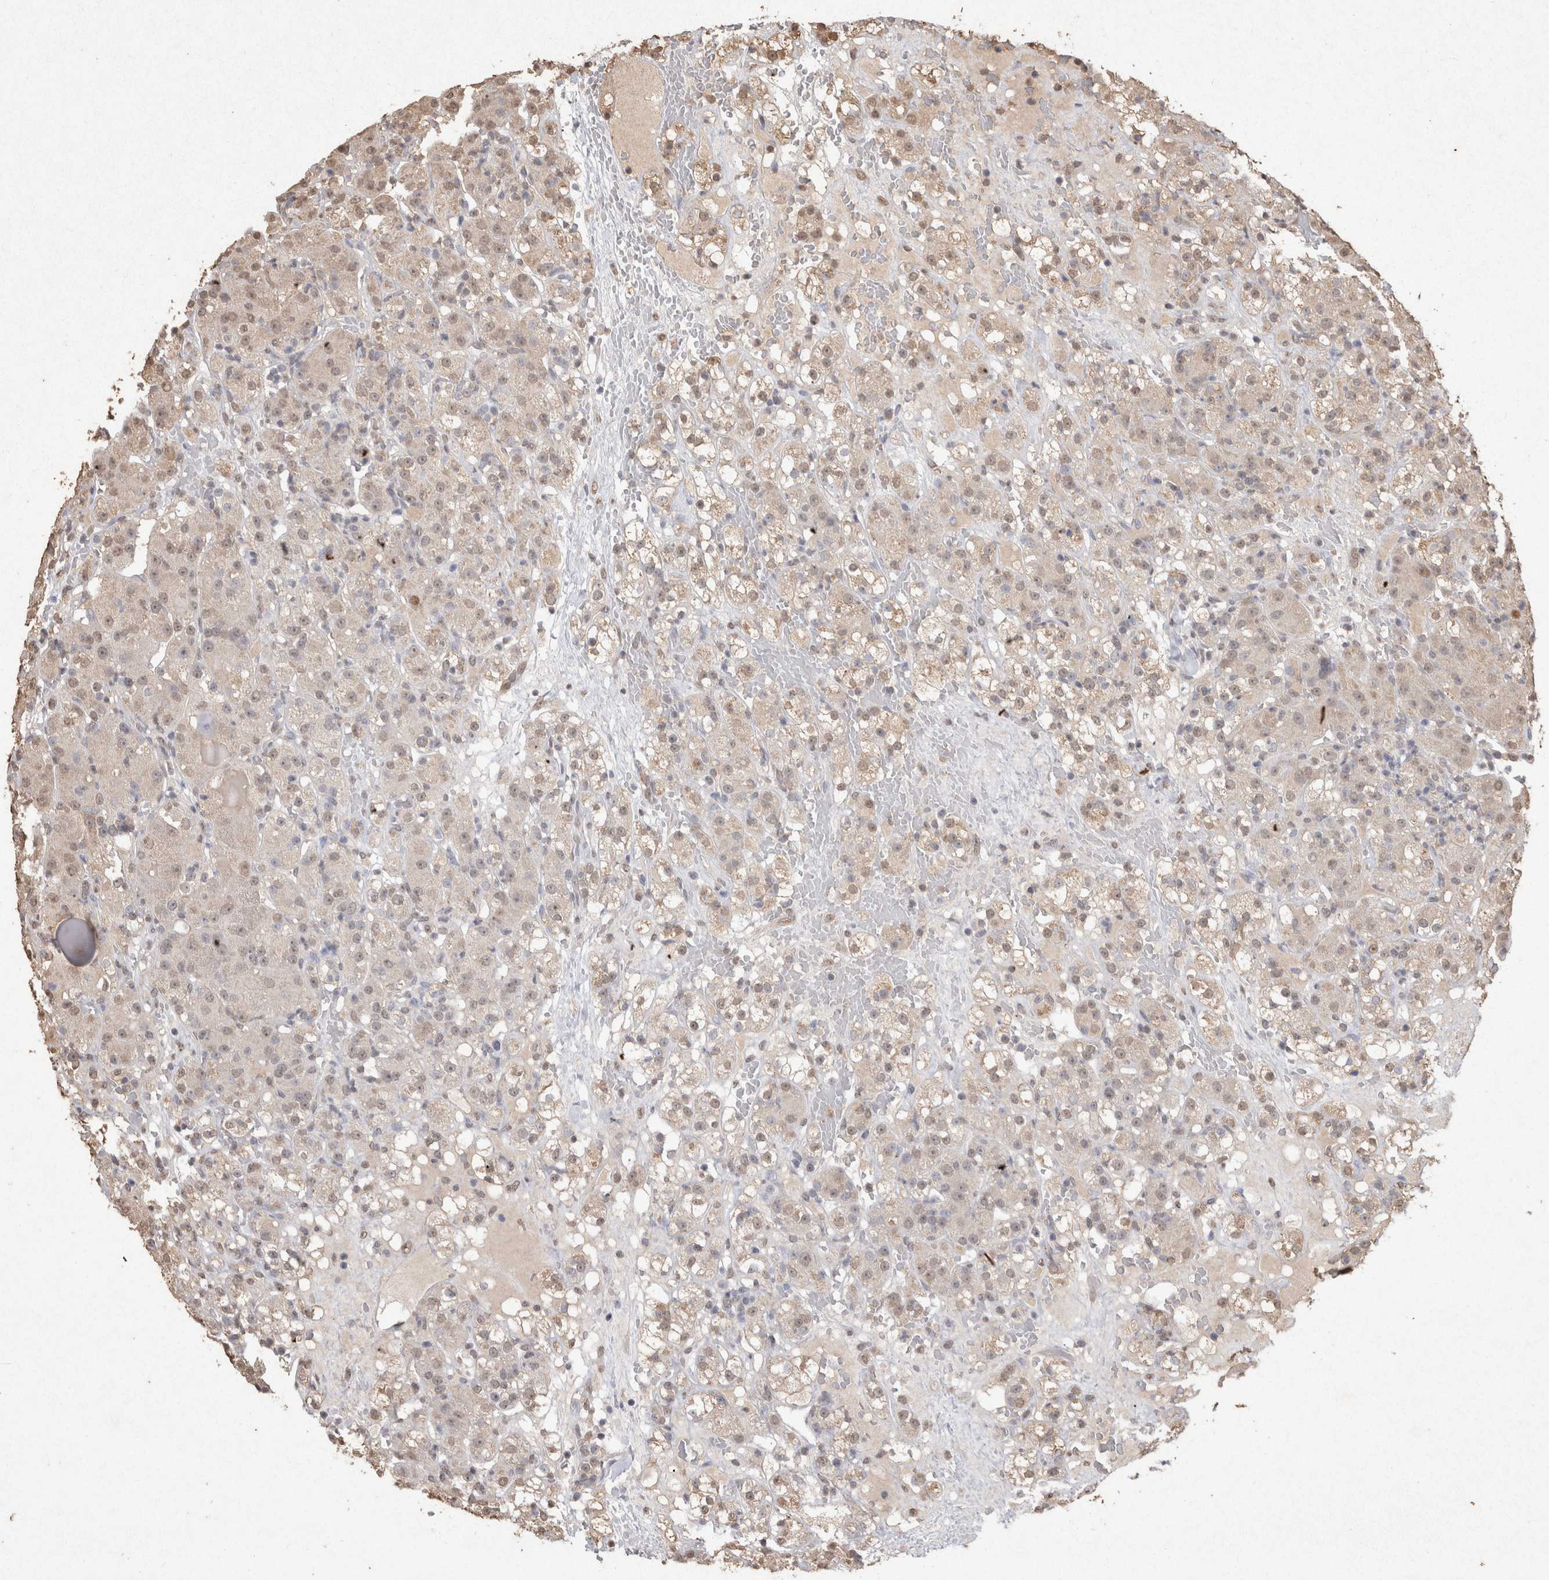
{"staining": {"intensity": "weak", "quantity": "25%-75%", "location": "nuclear"}, "tissue": "renal cancer", "cell_type": "Tumor cells", "image_type": "cancer", "snomed": [{"axis": "morphology", "description": "Normal tissue, NOS"}, {"axis": "morphology", "description": "Adenocarcinoma, NOS"}, {"axis": "topography", "description": "Kidney"}], "caption": "Weak nuclear protein positivity is seen in about 25%-75% of tumor cells in renal cancer.", "gene": "MLX", "patient": {"sex": "male", "age": 61}}